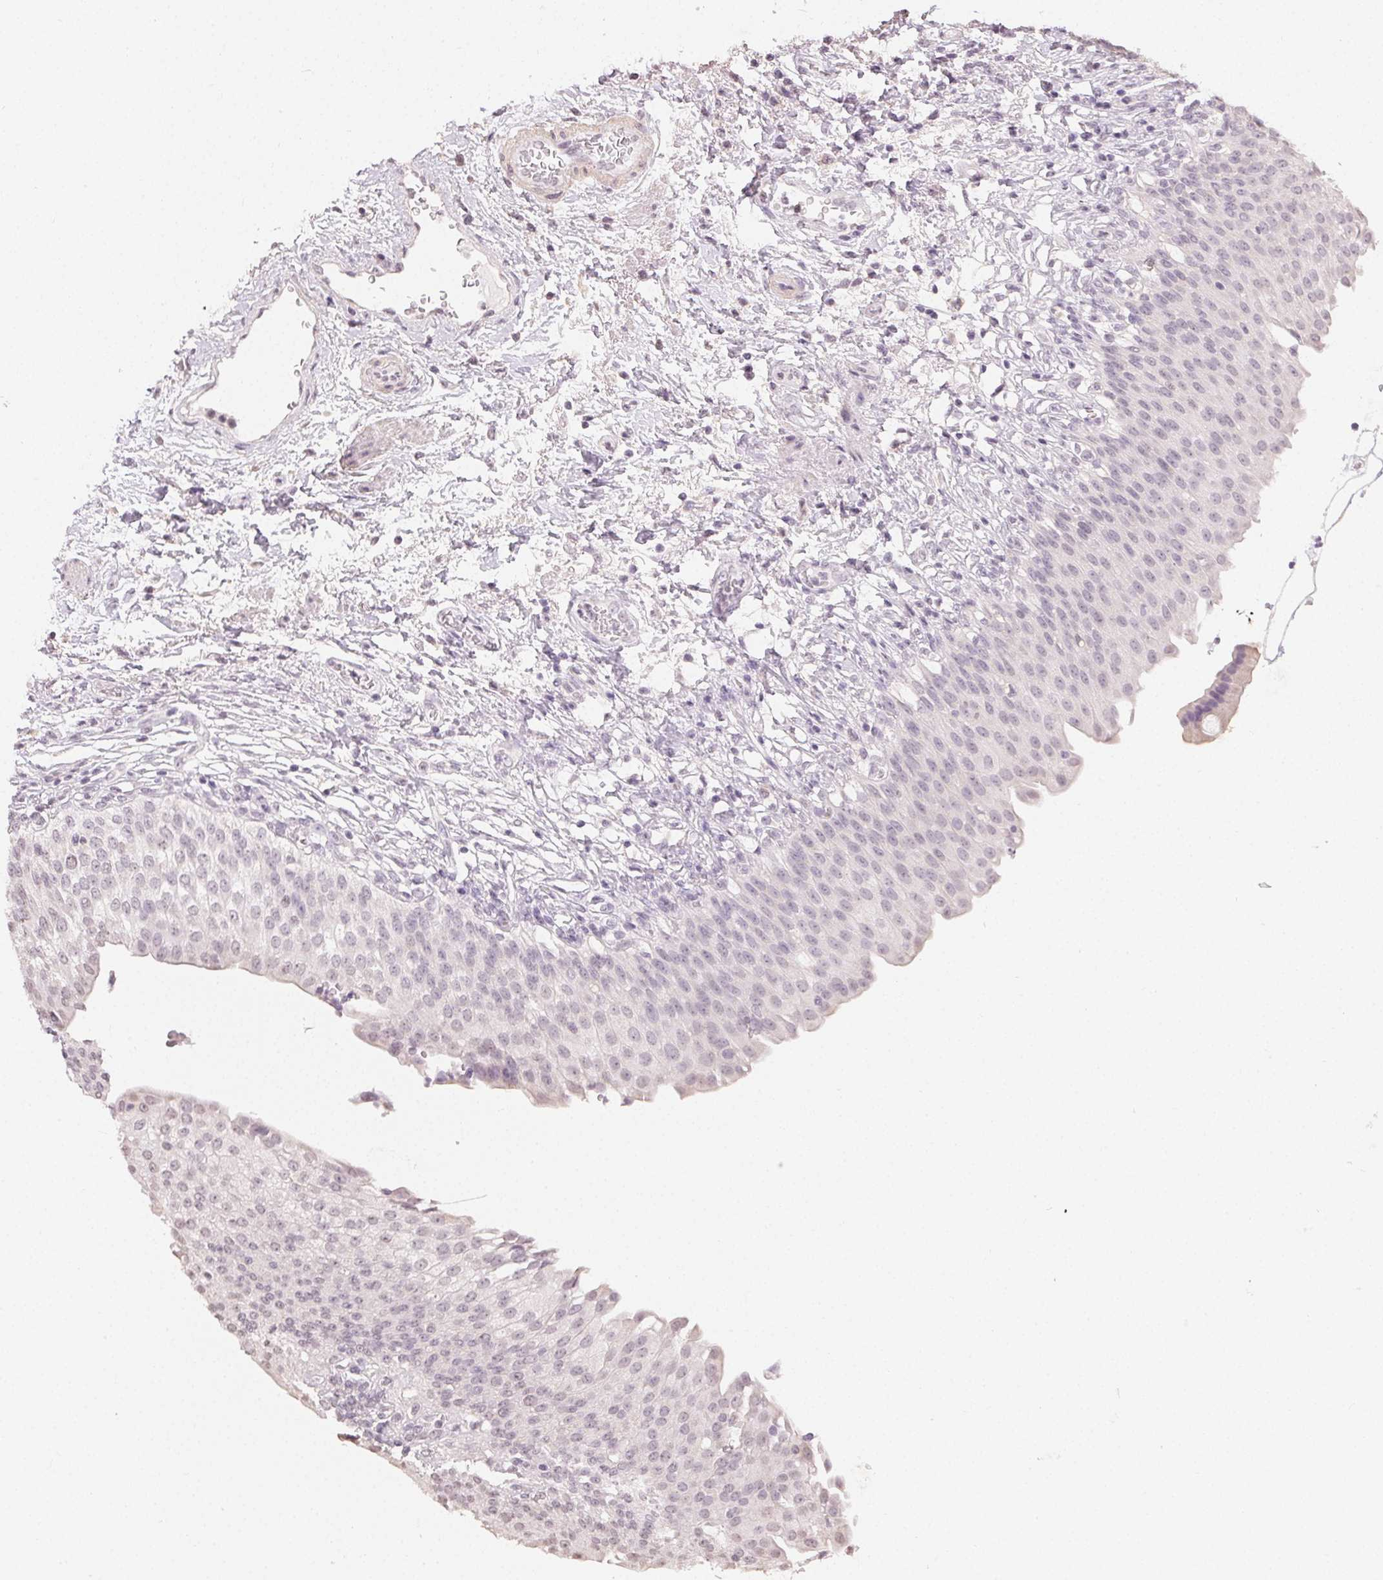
{"staining": {"intensity": "negative", "quantity": "none", "location": "none"}, "tissue": "urinary bladder", "cell_type": "Urothelial cells", "image_type": "normal", "snomed": [{"axis": "morphology", "description": "Normal tissue, NOS"}, {"axis": "topography", "description": "Urinary bladder"}, {"axis": "topography", "description": "Peripheral nerve tissue"}], "caption": "Urinary bladder was stained to show a protein in brown. There is no significant positivity in urothelial cells.", "gene": "TMEM174", "patient": {"sex": "female", "age": 60}}